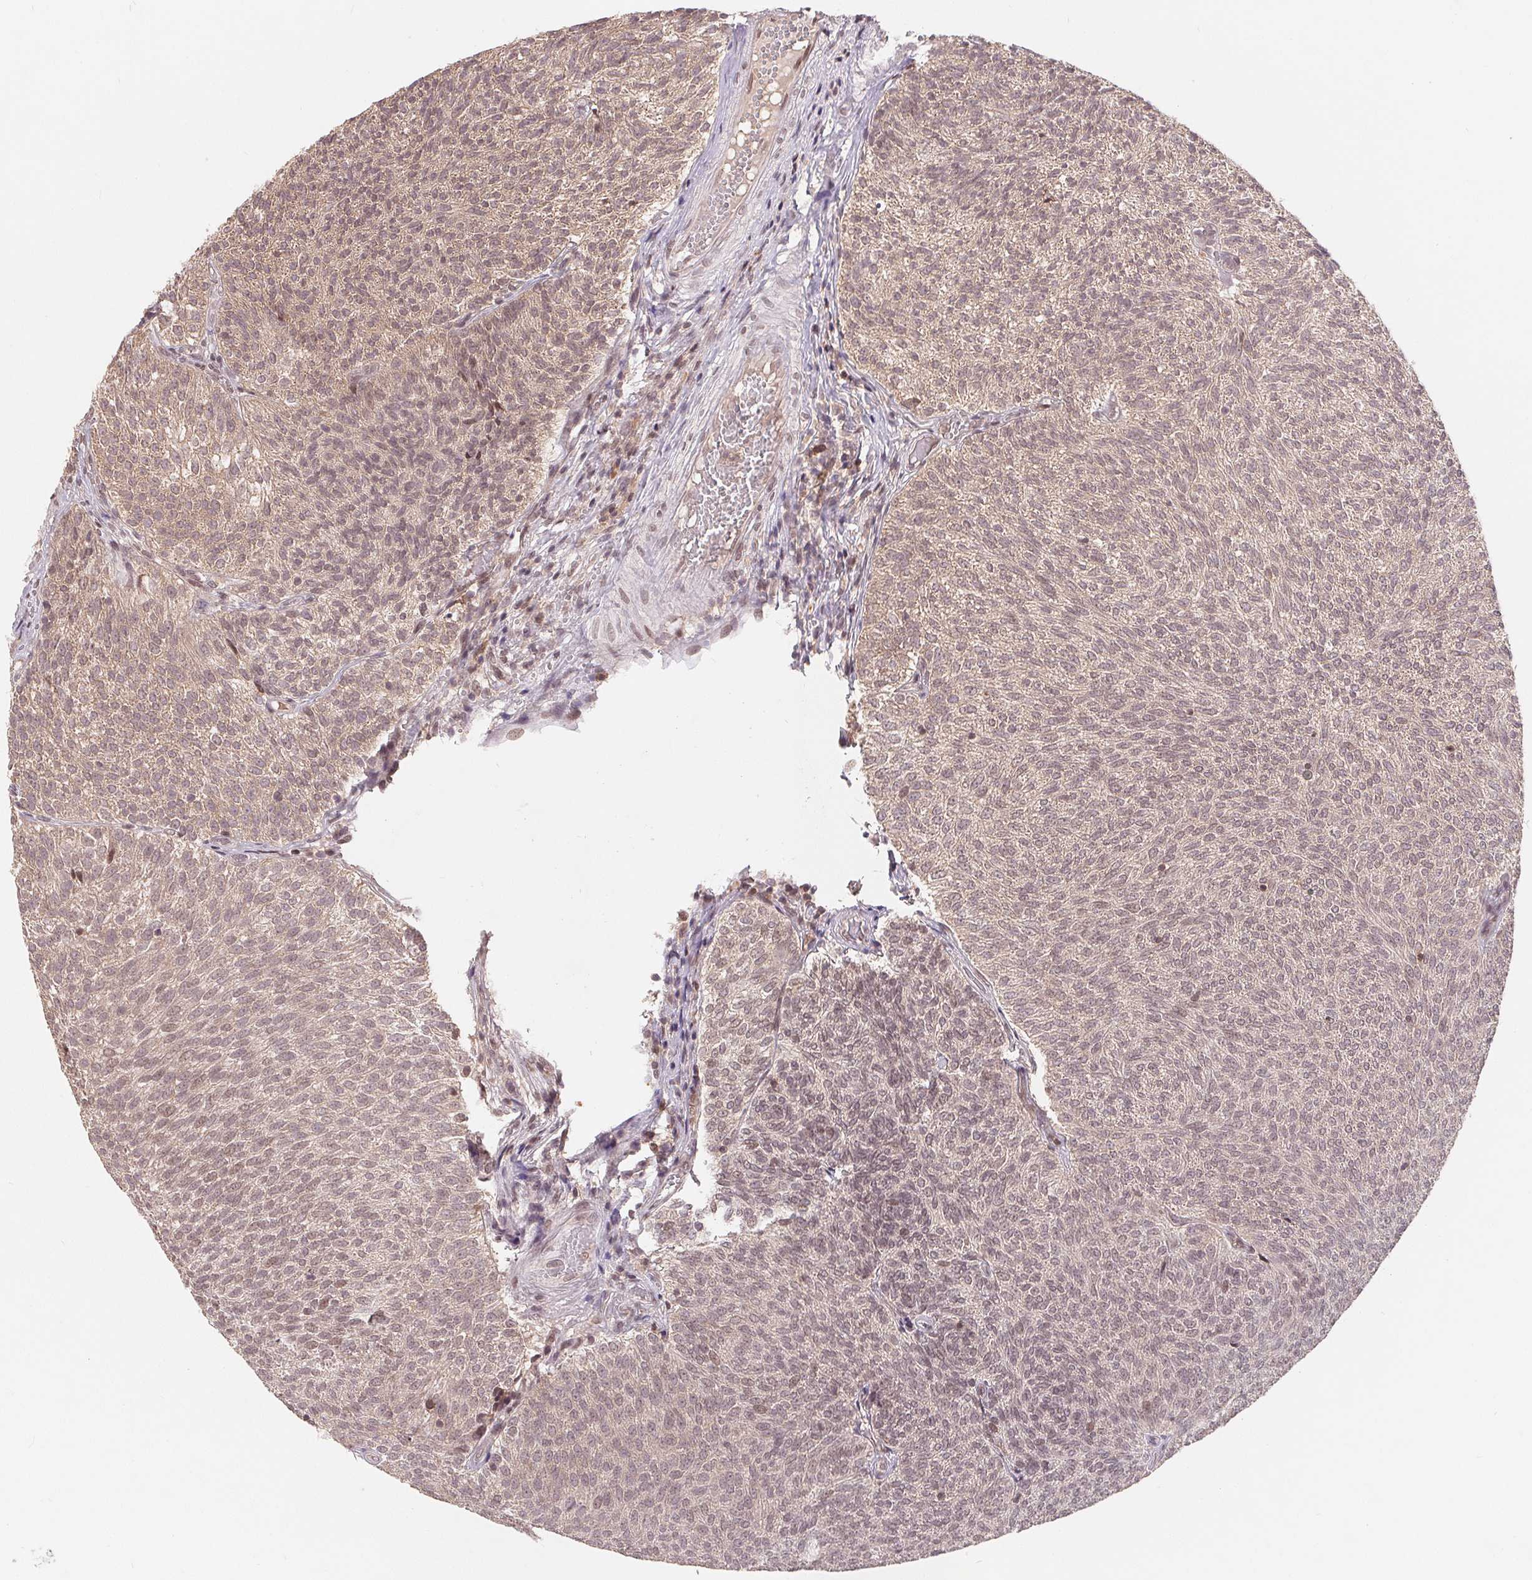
{"staining": {"intensity": "weak", "quantity": "<25%", "location": "nuclear"}, "tissue": "urothelial cancer", "cell_type": "Tumor cells", "image_type": "cancer", "snomed": [{"axis": "morphology", "description": "Urothelial carcinoma, Low grade"}, {"axis": "topography", "description": "Urinary bladder"}], "caption": "DAB immunohistochemical staining of low-grade urothelial carcinoma shows no significant staining in tumor cells. (DAB immunohistochemistry visualized using brightfield microscopy, high magnification).", "gene": "HMGN3", "patient": {"sex": "male", "age": 77}}